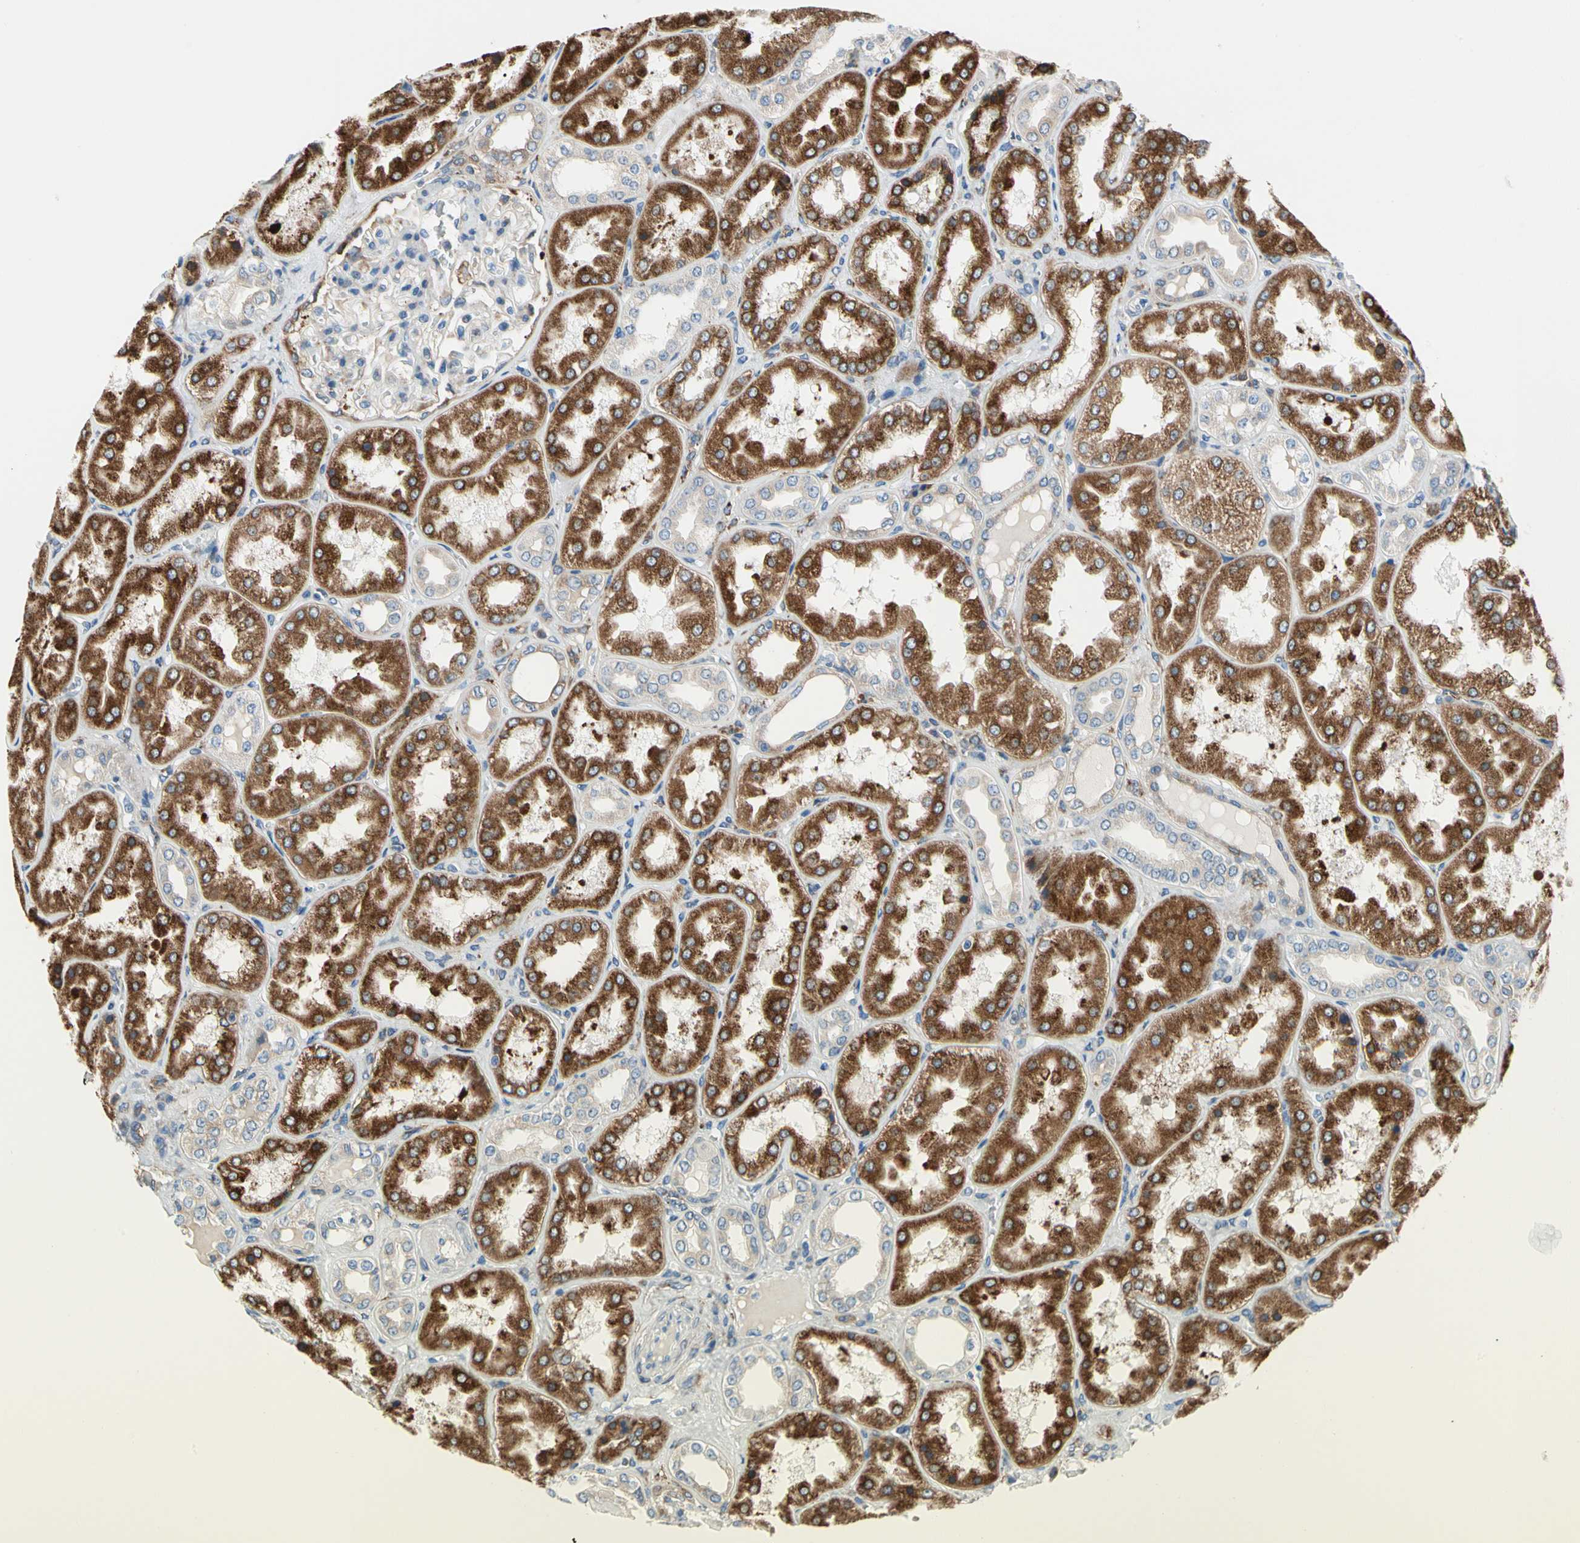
{"staining": {"intensity": "weak", "quantity": "<25%", "location": "cytoplasmic/membranous"}, "tissue": "kidney", "cell_type": "Cells in glomeruli", "image_type": "normal", "snomed": [{"axis": "morphology", "description": "Normal tissue, NOS"}, {"axis": "topography", "description": "Kidney"}], "caption": "Image shows no significant protein expression in cells in glomeruli of unremarkable kidney. (DAB immunohistochemistry (IHC), high magnification).", "gene": "LRPAP1", "patient": {"sex": "female", "age": 56}}